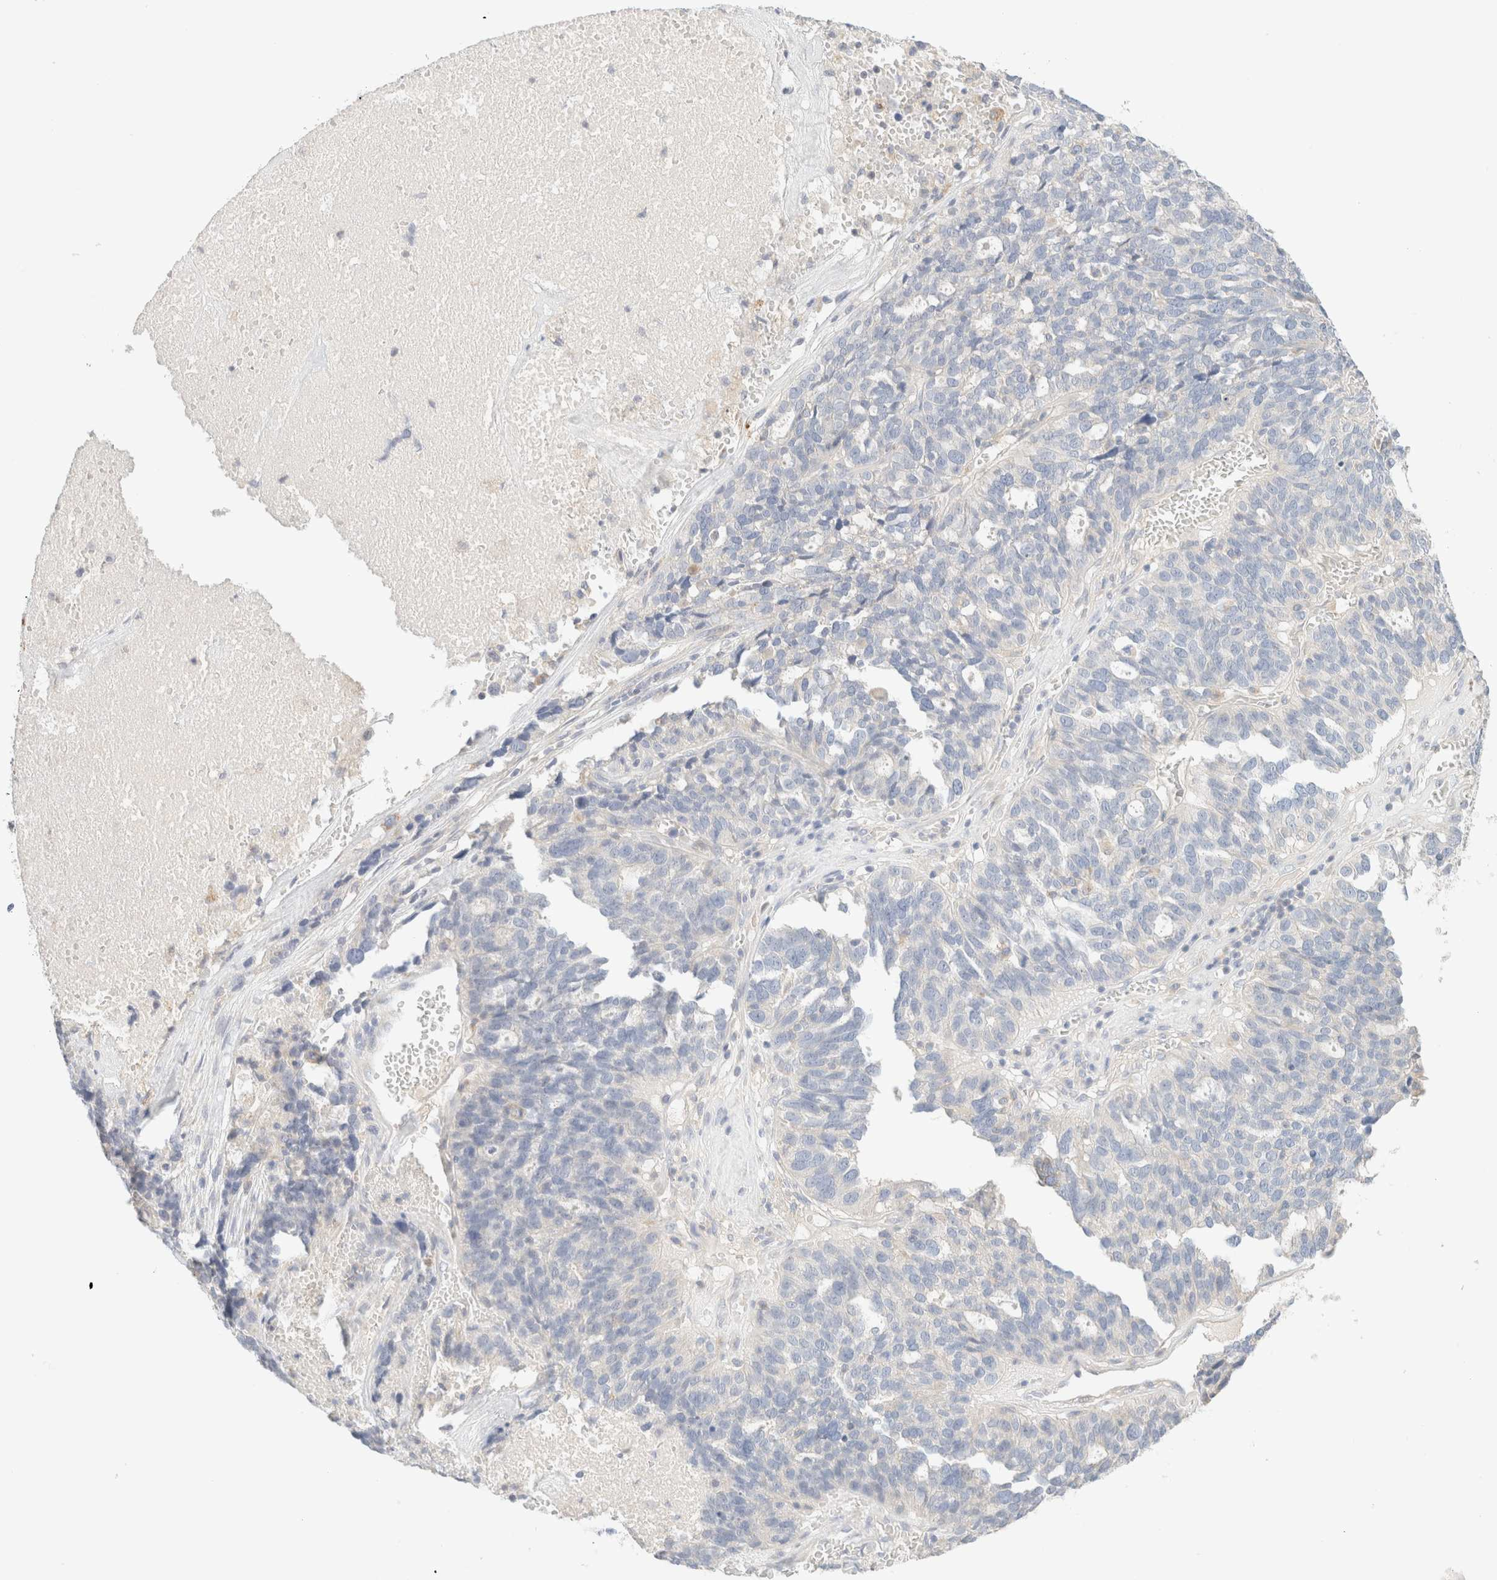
{"staining": {"intensity": "negative", "quantity": "none", "location": "none"}, "tissue": "ovarian cancer", "cell_type": "Tumor cells", "image_type": "cancer", "snomed": [{"axis": "morphology", "description": "Cystadenocarcinoma, serous, NOS"}, {"axis": "topography", "description": "Ovary"}], "caption": "This is an immunohistochemistry image of human ovarian cancer. There is no staining in tumor cells.", "gene": "SARM1", "patient": {"sex": "female", "age": 59}}